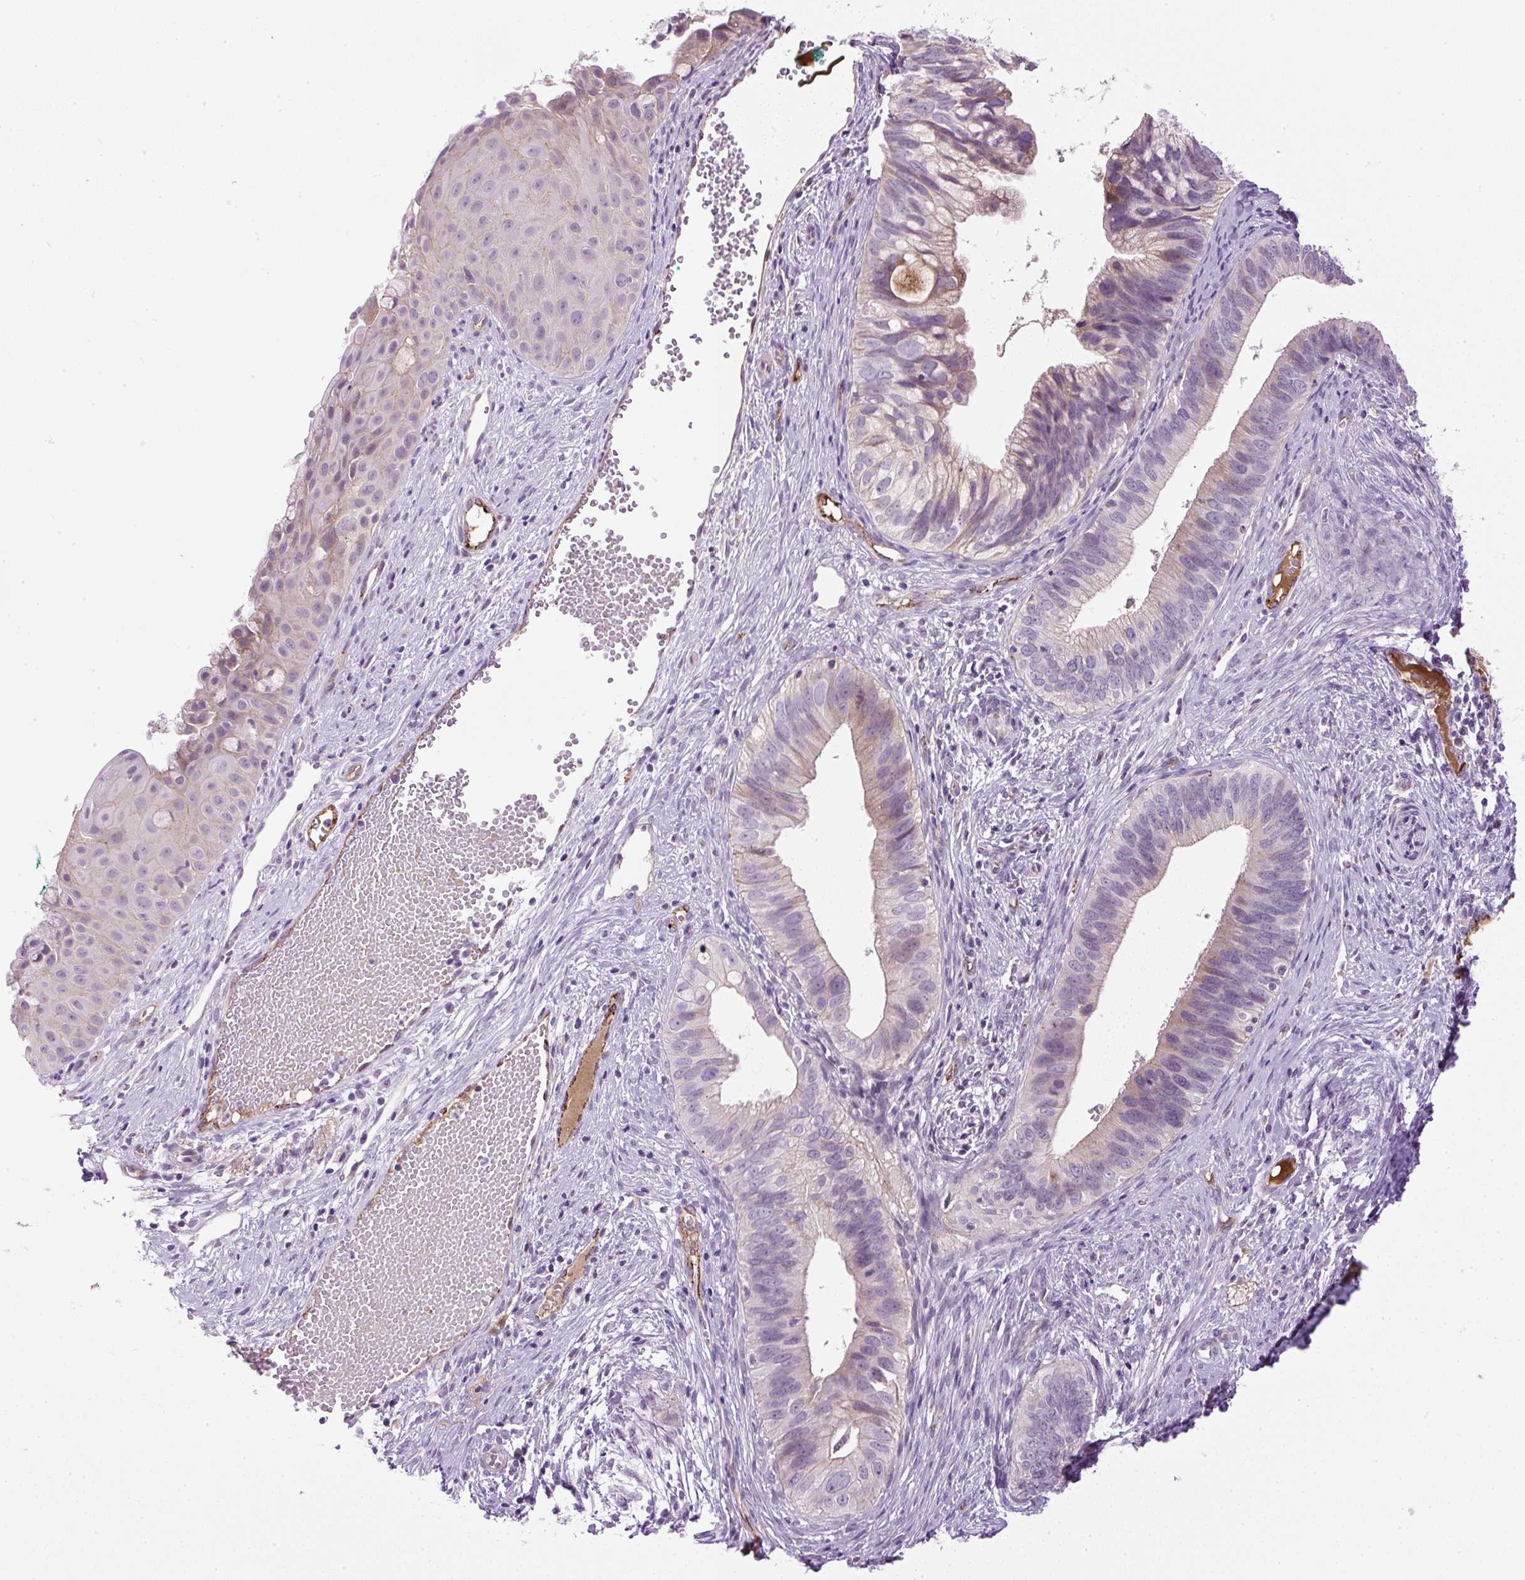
{"staining": {"intensity": "weak", "quantity": "<25%", "location": "cytoplasmic/membranous"}, "tissue": "cervical cancer", "cell_type": "Tumor cells", "image_type": "cancer", "snomed": [{"axis": "morphology", "description": "Adenocarcinoma, NOS"}, {"axis": "topography", "description": "Cervix"}], "caption": "High power microscopy photomicrograph of an IHC photomicrograph of cervical cancer (adenocarcinoma), revealing no significant staining in tumor cells.", "gene": "LEFTY2", "patient": {"sex": "female", "age": 42}}